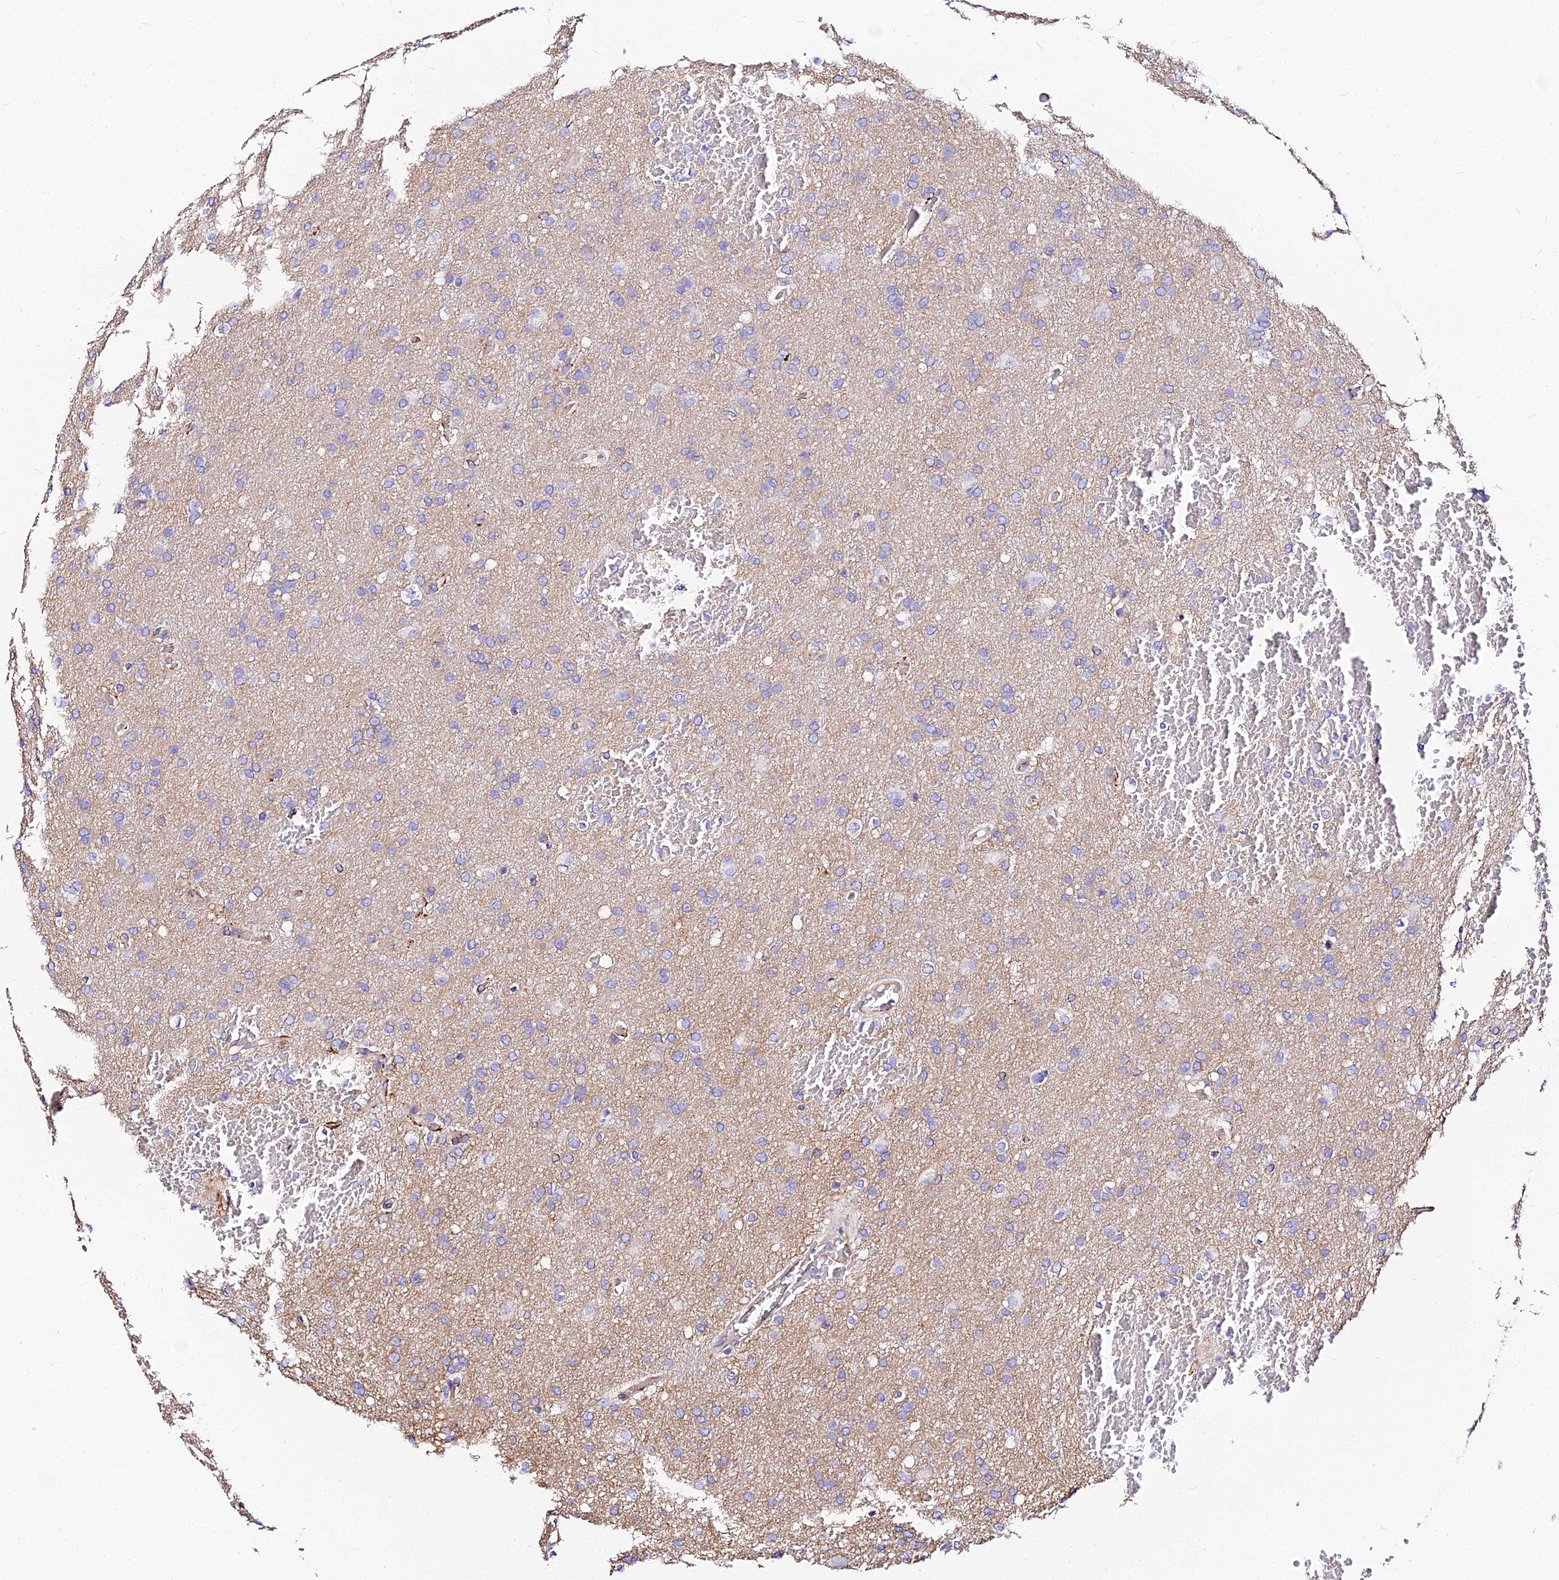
{"staining": {"intensity": "negative", "quantity": "none", "location": "none"}, "tissue": "glioma", "cell_type": "Tumor cells", "image_type": "cancer", "snomed": [{"axis": "morphology", "description": "Glioma, malignant, High grade"}, {"axis": "topography", "description": "Cerebral cortex"}], "caption": "DAB immunohistochemical staining of malignant glioma (high-grade) demonstrates no significant expression in tumor cells. The staining was performed using DAB to visualize the protein expression in brown, while the nuclei were stained in blue with hematoxylin (Magnification: 20x).", "gene": "DAW1", "patient": {"sex": "female", "age": 36}}